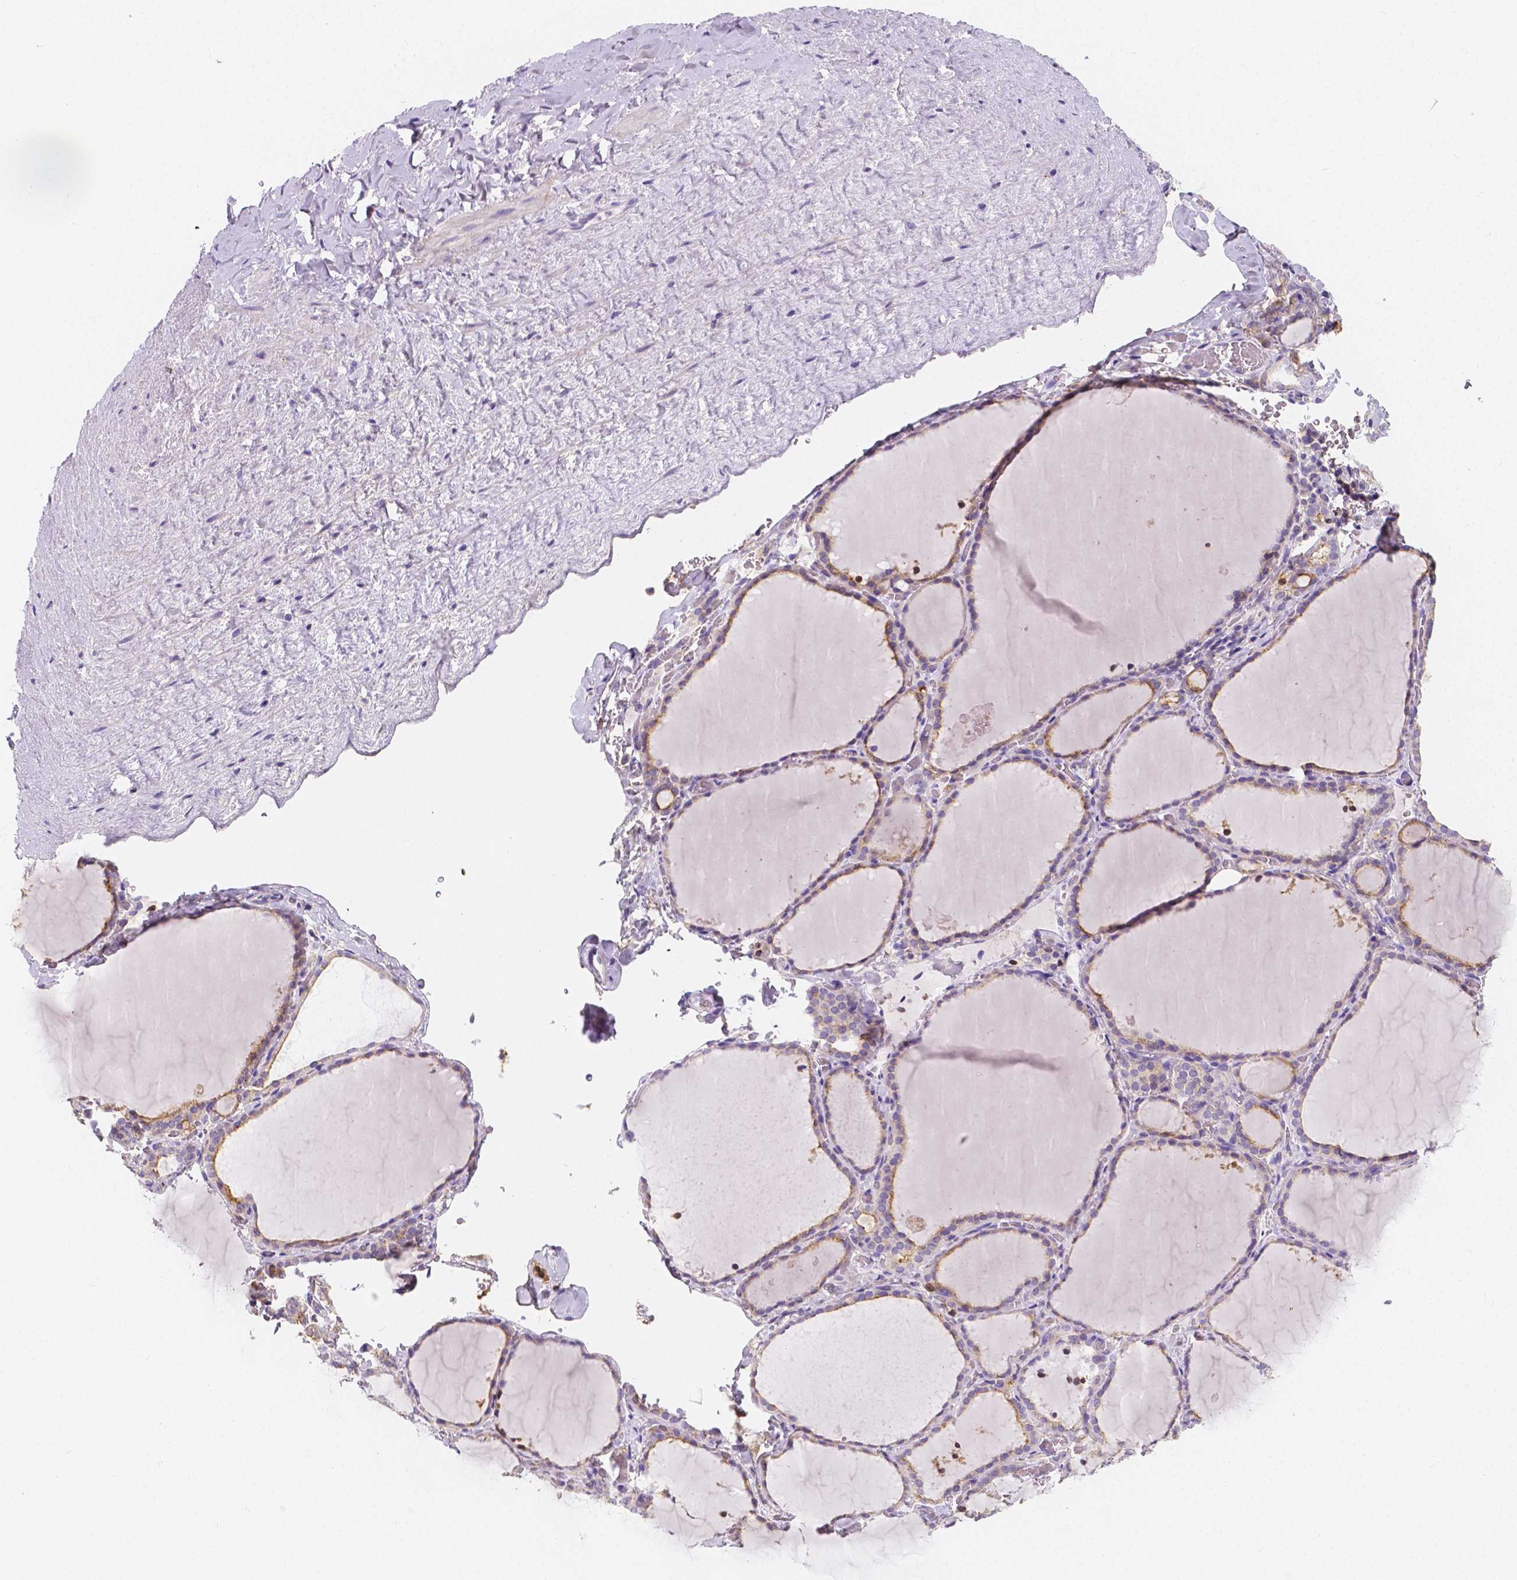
{"staining": {"intensity": "weak", "quantity": "25%-75%", "location": "cytoplasmic/membranous"}, "tissue": "thyroid gland", "cell_type": "Glandular cells", "image_type": "normal", "snomed": [{"axis": "morphology", "description": "Normal tissue, NOS"}, {"axis": "topography", "description": "Thyroid gland"}], "caption": "Protein staining exhibits weak cytoplasmic/membranous staining in approximately 25%-75% of glandular cells in unremarkable thyroid gland. (DAB IHC with brightfield microscopy, high magnification).", "gene": "GABRD", "patient": {"sex": "female", "age": 22}}